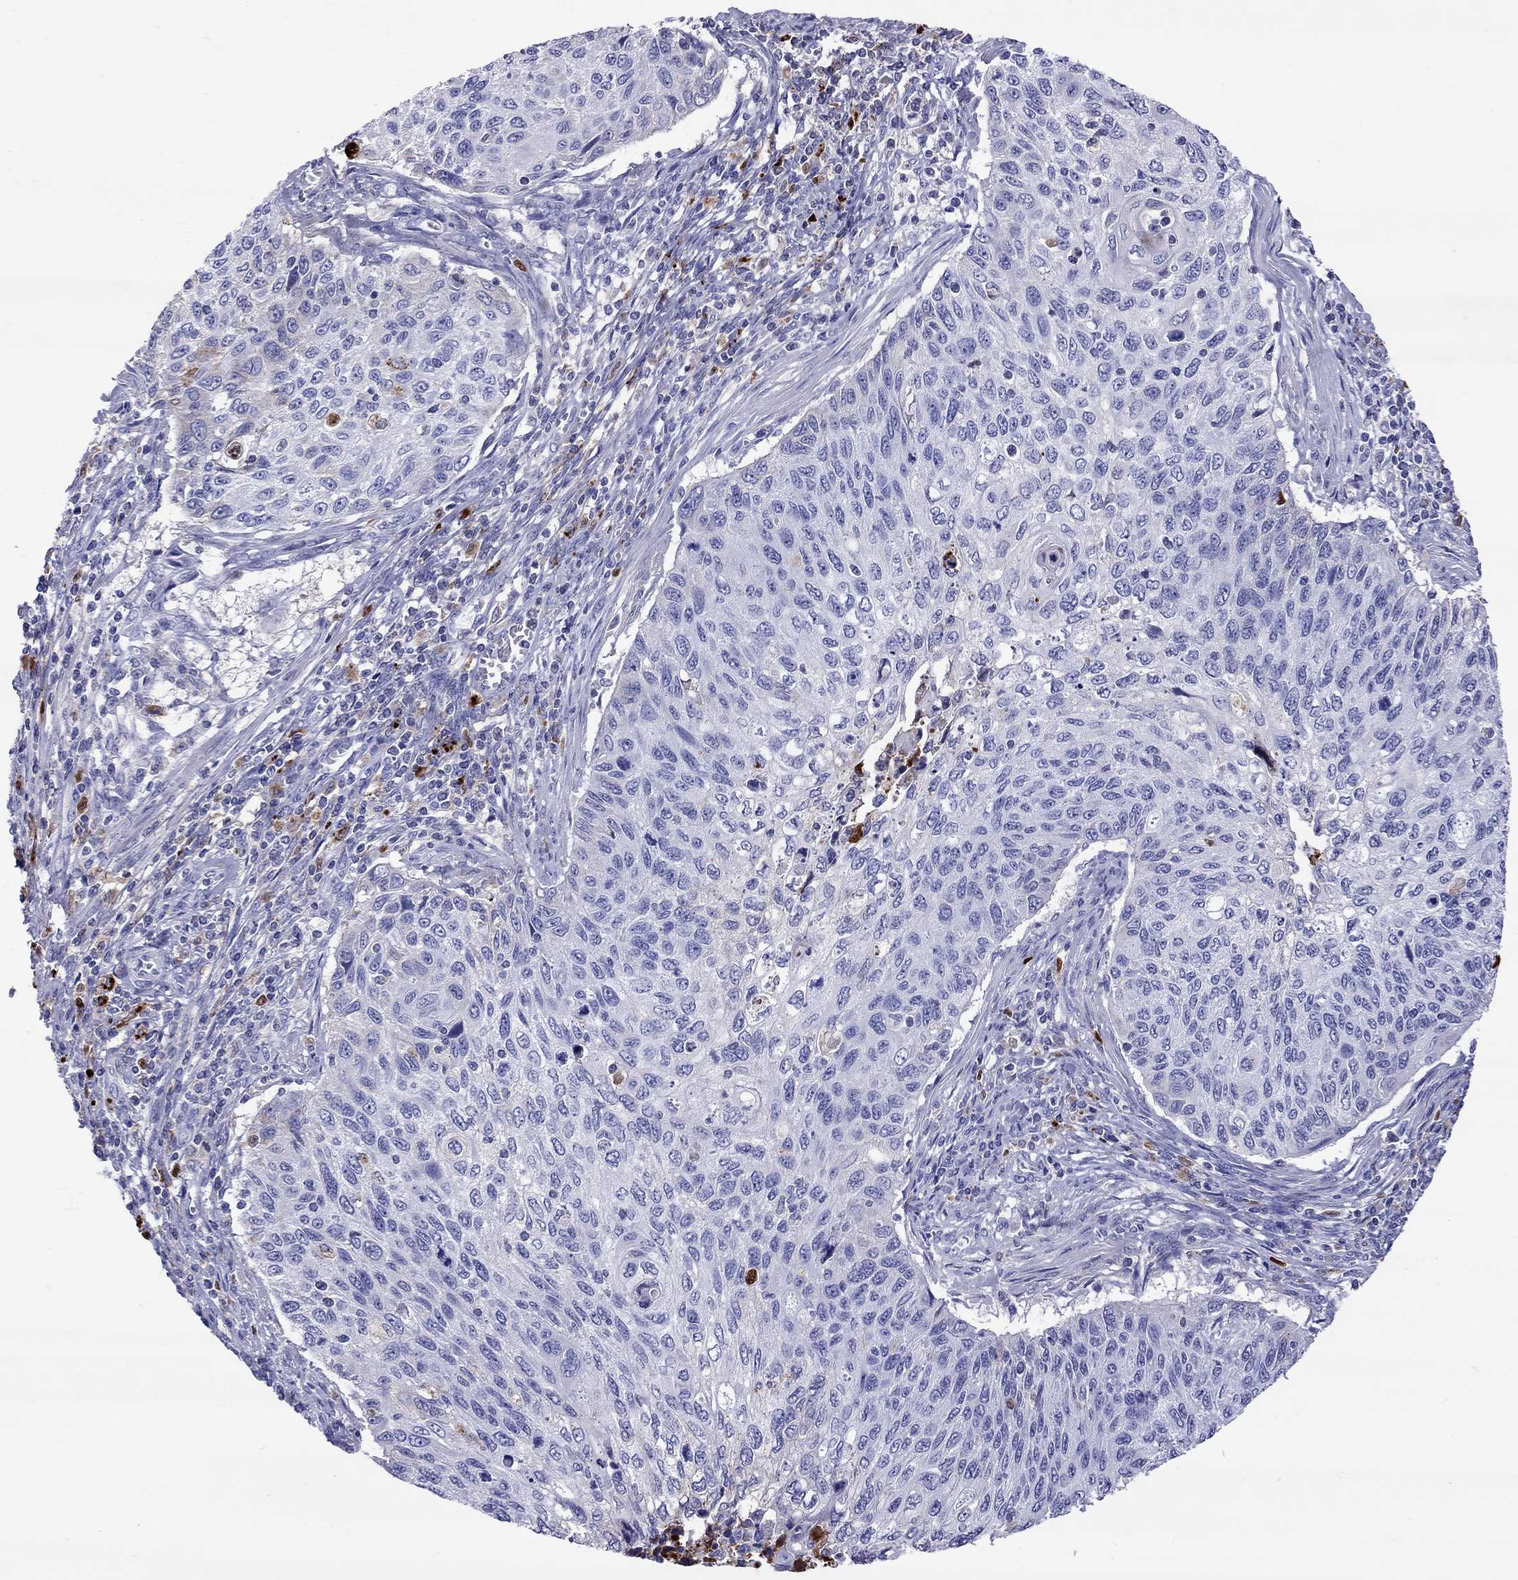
{"staining": {"intensity": "negative", "quantity": "none", "location": "none"}, "tissue": "cervical cancer", "cell_type": "Tumor cells", "image_type": "cancer", "snomed": [{"axis": "morphology", "description": "Squamous cell carcinoma, NOS"}, {"axis": "topography", "description": "Cervix"}], "caption": "Immunohistochemistry micrograph of human cervical cancer stained for a protein (brown), which shows no staining in tumor cells. (DAB immunohistochemistry visualized using brightfield microscopy, high magnification).", "gene": "SERPINA3", "patient": {"sex": "female", "age": 70}}